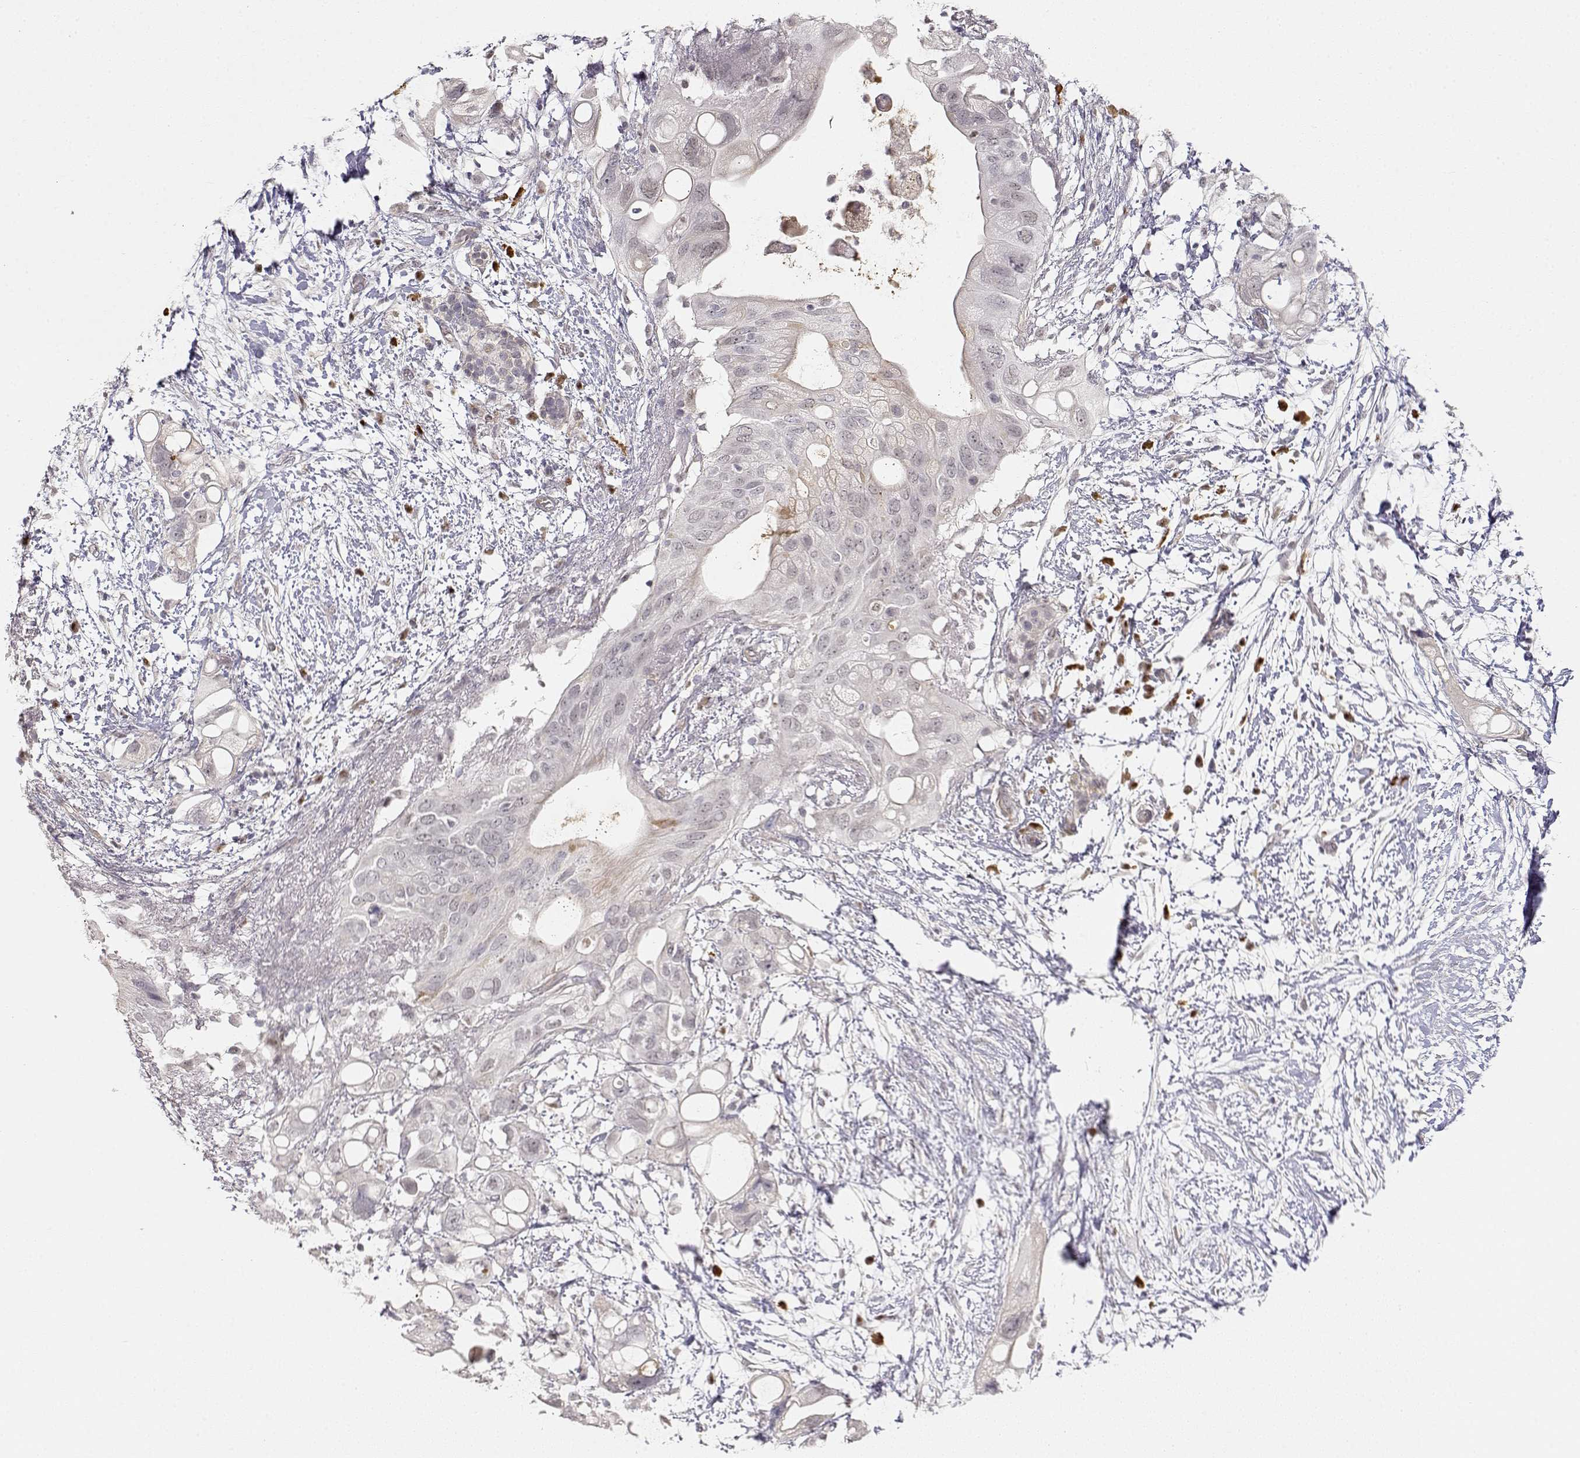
{"staining": {"intensity": "negative", "quantity": "none", "location": "none"}, "tissue": "pancreatic cancer", "cell_type": "Tumor cells", "image_type": "cancer", "snomed": [{"axis": "morphology", "description": "Adenocarcinoma, NOS"}, {"axis": "topography", "description": "Pancreas"}], "caption": "DAB immunohistochemical staining of adenocarcinoma (pancreatic) shows no significant expression in tumor cells.", "gene": "EAF2", "patient": {"sex": "female", "age": 72}}